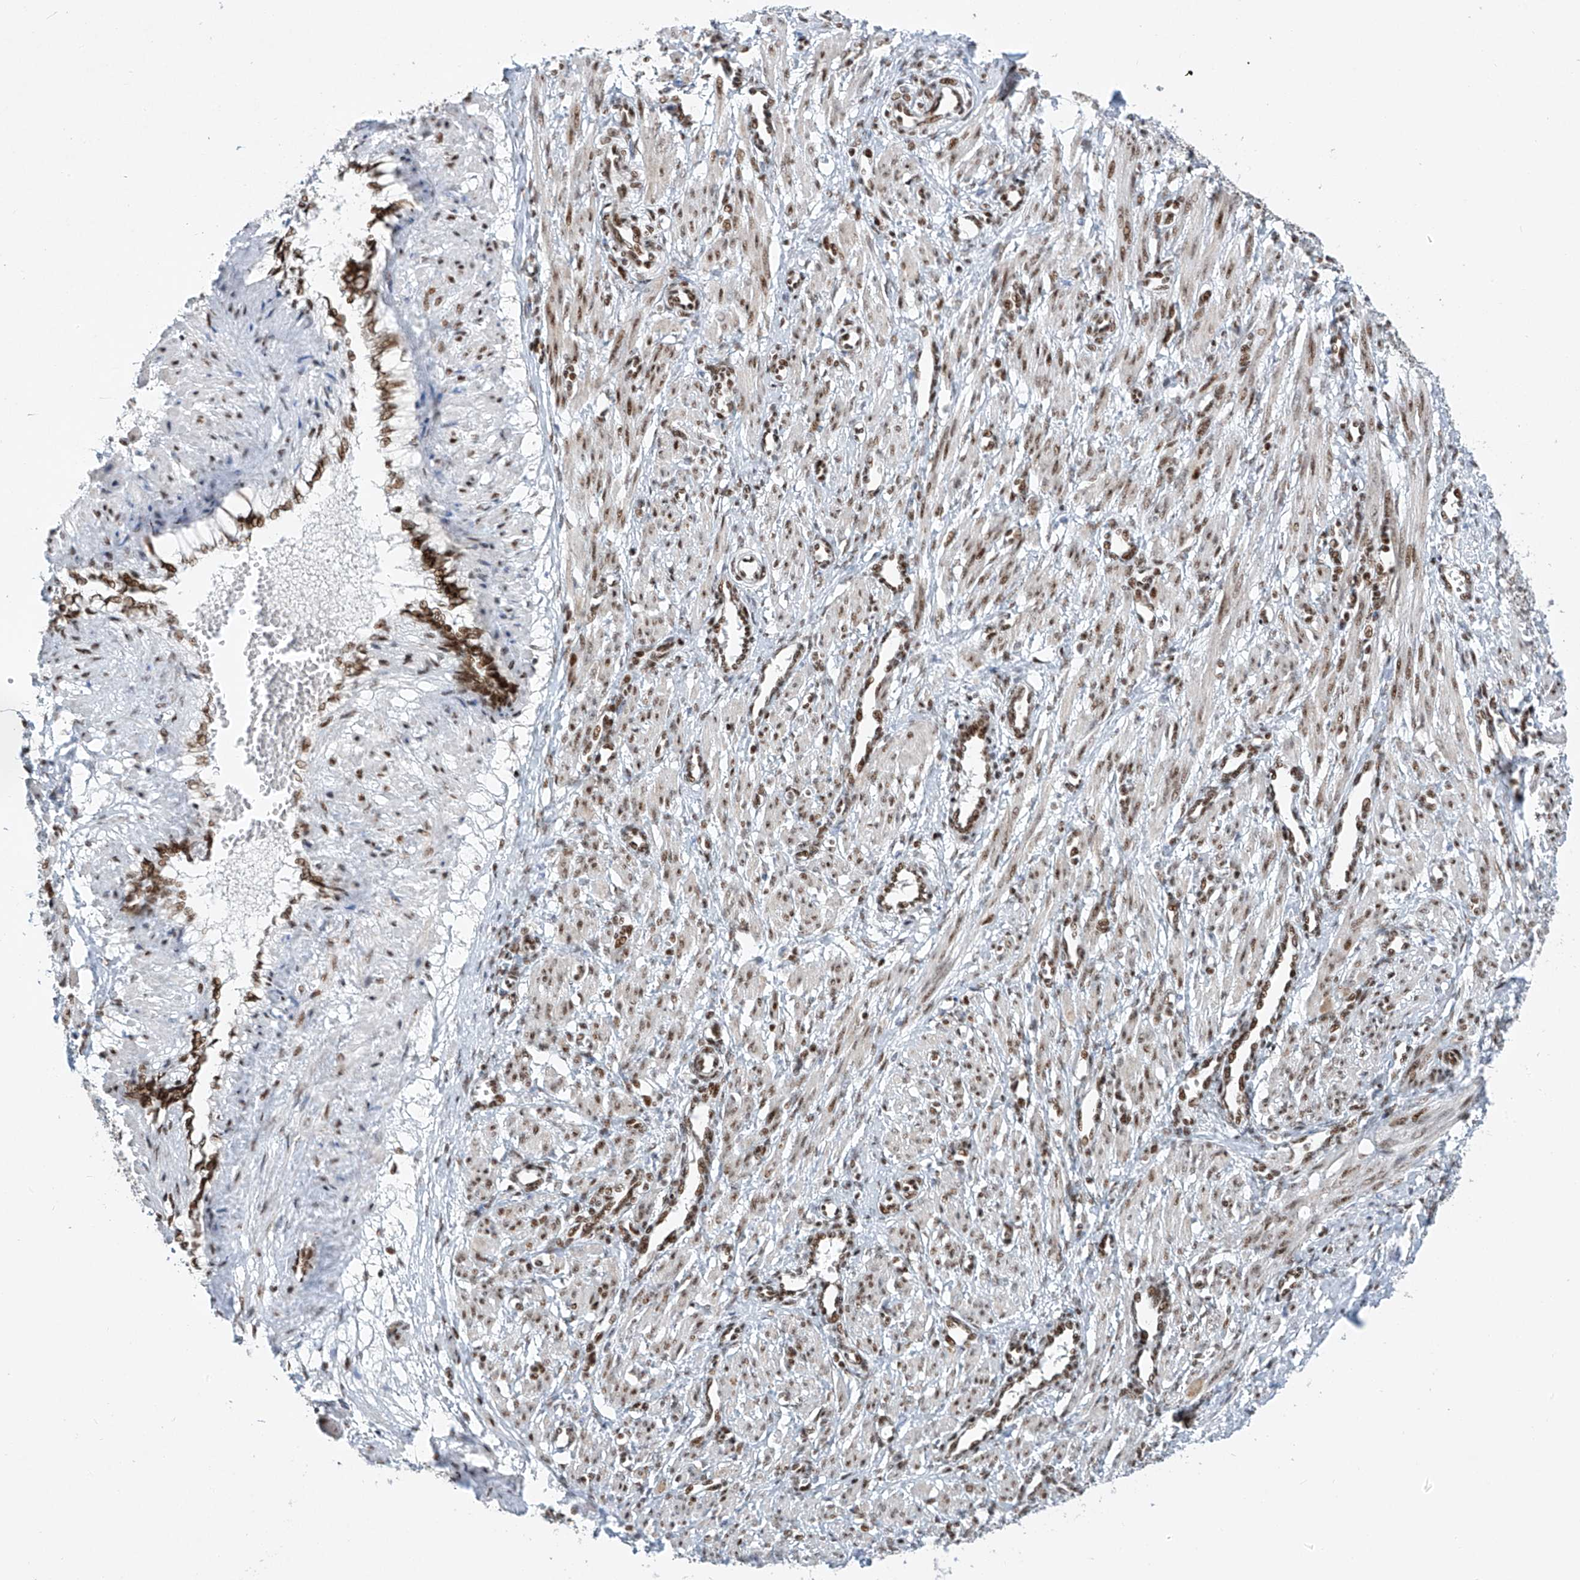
{"staining": {"intensity": "moderate", "quantity": ">75%", "location": "nuclear"}, "tissue": "smooth muscle", "cell_type": "Smooth muscle cells", "image_type": "normal", "snomed": [{"axis": "morphology", "description": "Normal tissue, NOS"}, {"axis": "topography", "description": "Endometrium"}], "caption": "A micrograph of smooth muscle stained for a protein displays moderate nuclear brown staining in smooth muscle cells.", "gene": "TAF4", "patient": {"sex": "female", "age": 33}}